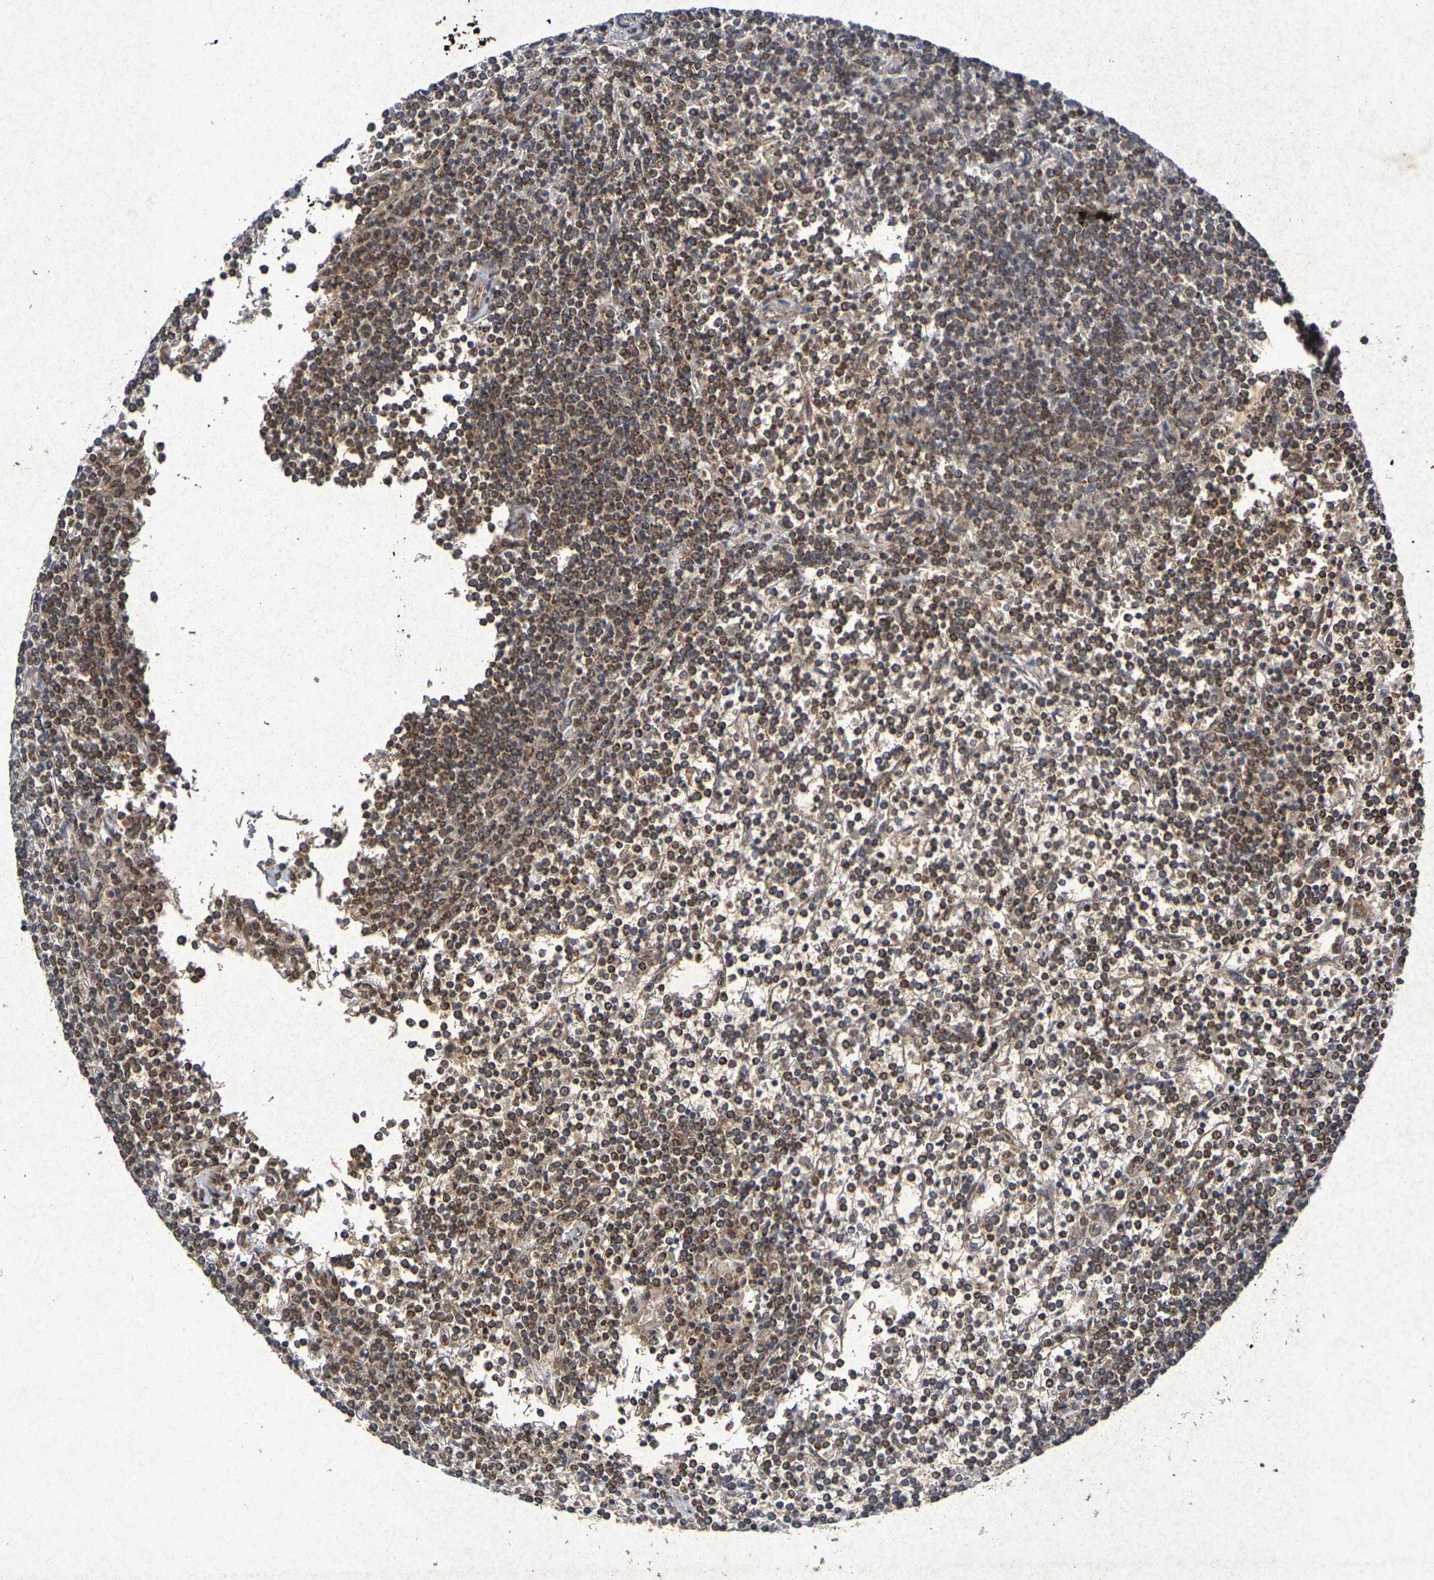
{"staining": {"intensity": "moderate", "quantity": ">75%", "location": "cytoplasmic/membranous"}, "tissue": "lymphoma", "cell_type": "Tumor cells", "image_type": "cancer", "snomed": [{"axis": "morphology", "description": "Malignant lymphoma, non-Hodgkin's type, Low grade"}, {"axis": "topography", "description": "Spleen"}], "caption": "A photomicrograph of human malignant lymphoma, non-Hodgkin's type (low-grade) stained for a protein displays moderate cytoplasmic/membranous brown staining in tumor cells.", "gene": "GUCY1A2", "patient": {"sex": "female", "age": 19}}